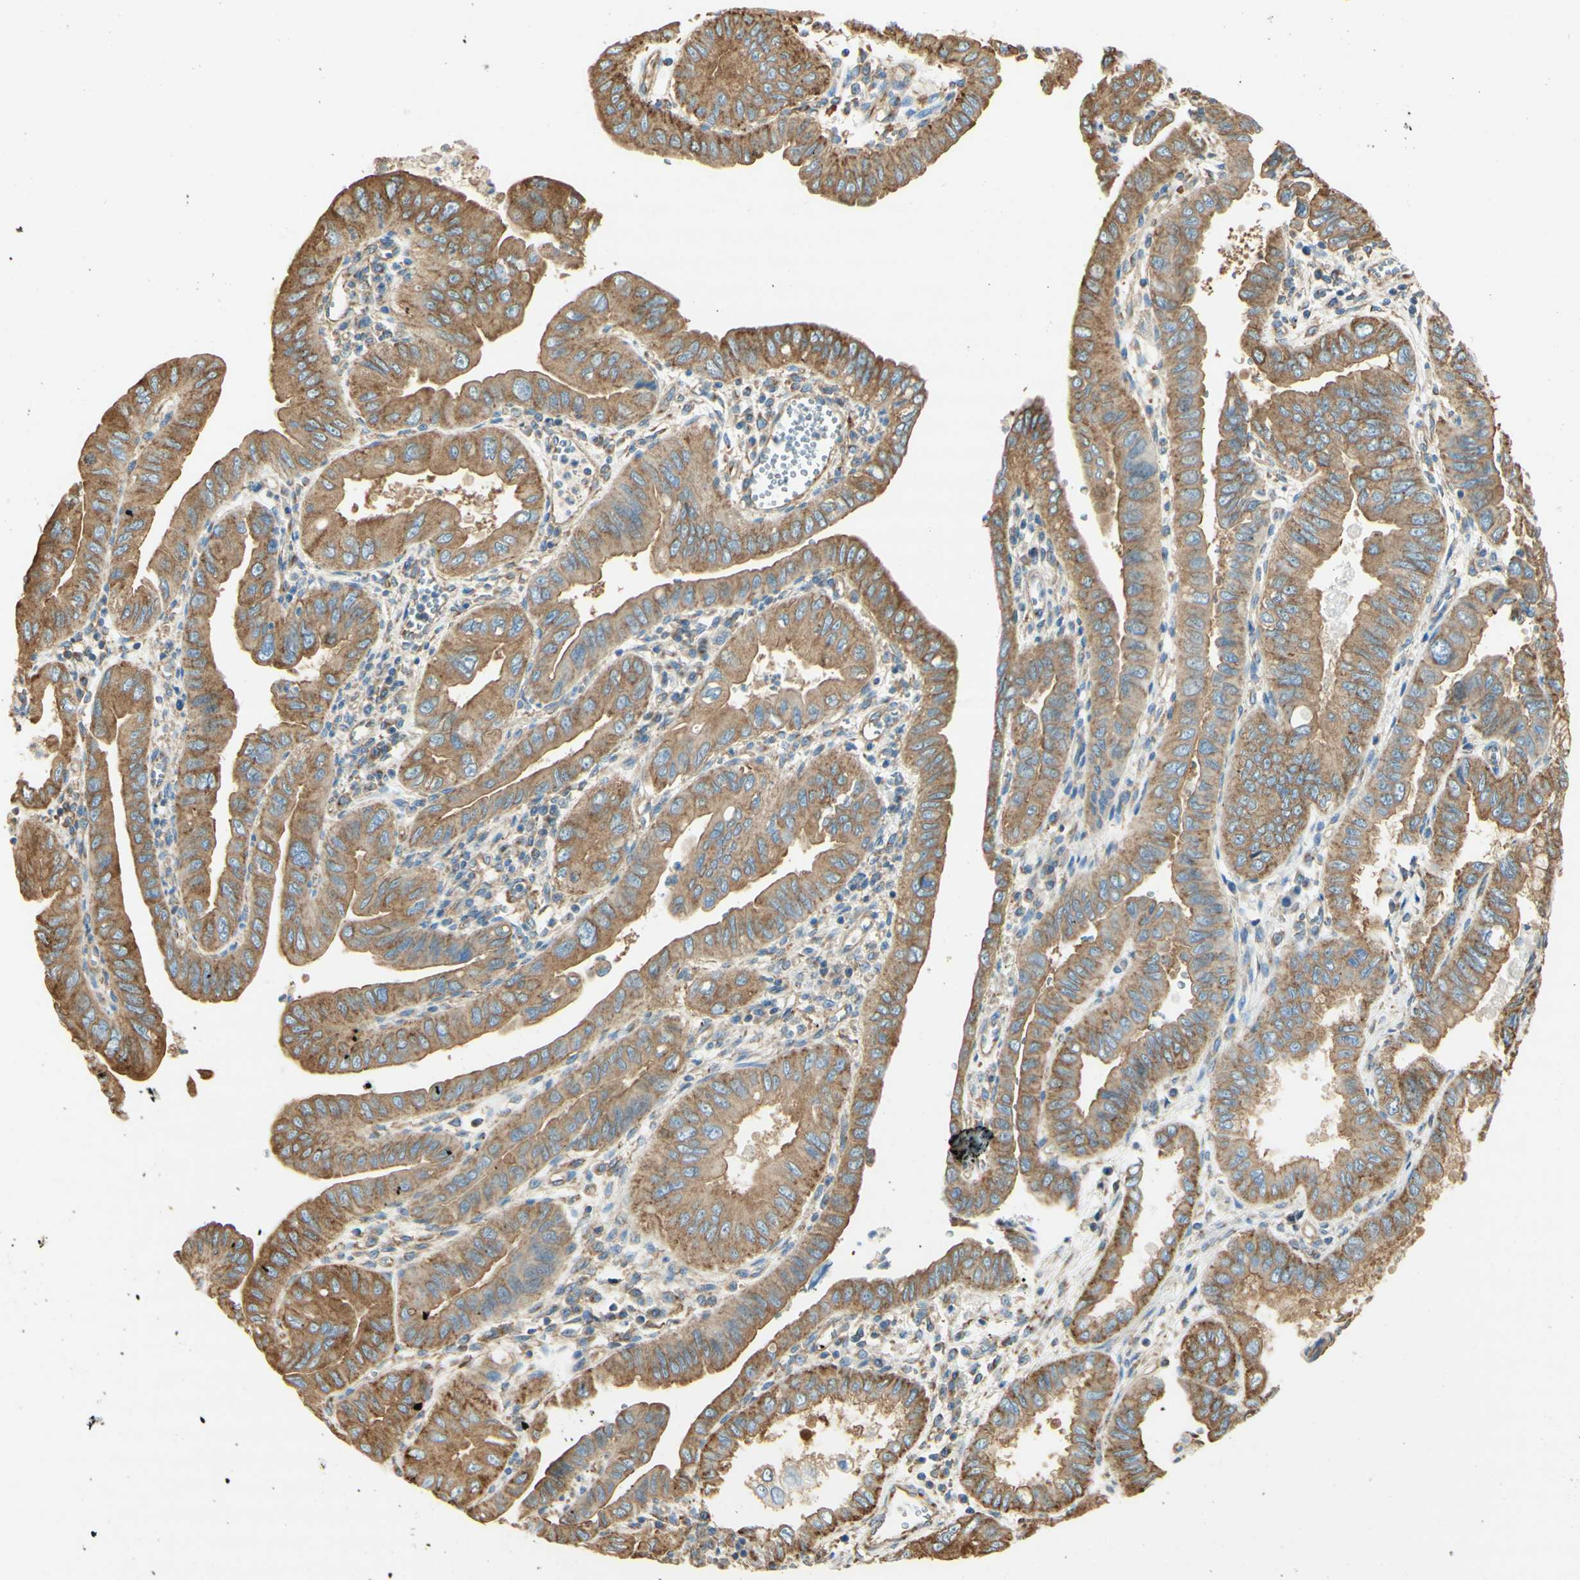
{"staining": {"intensity": "moderate", "quantity": ">75%", "location": "cytoplasmic/membranous"}, "tissue": "pancreatic cancer", "cell_type": "Tumor cells", "image_type": "cancer", "snomed": [{"axis": "morphology", "description": "Normal tissue, NOS"}, {"axis": "topography", "description": "Lymph node"}], "caption": "Immunohistochemistry (DAB (3,3'-diaminobenzidine)) staining of pancreatic cancer exhibits moderate cytoplasmic/membranous protein positivity in about >75% of tumor cells. (Brightfield microscopy of DAB IHC at high magnification).", "gene": "CLTC", "patient": {"sex": "male", "age": 50}}